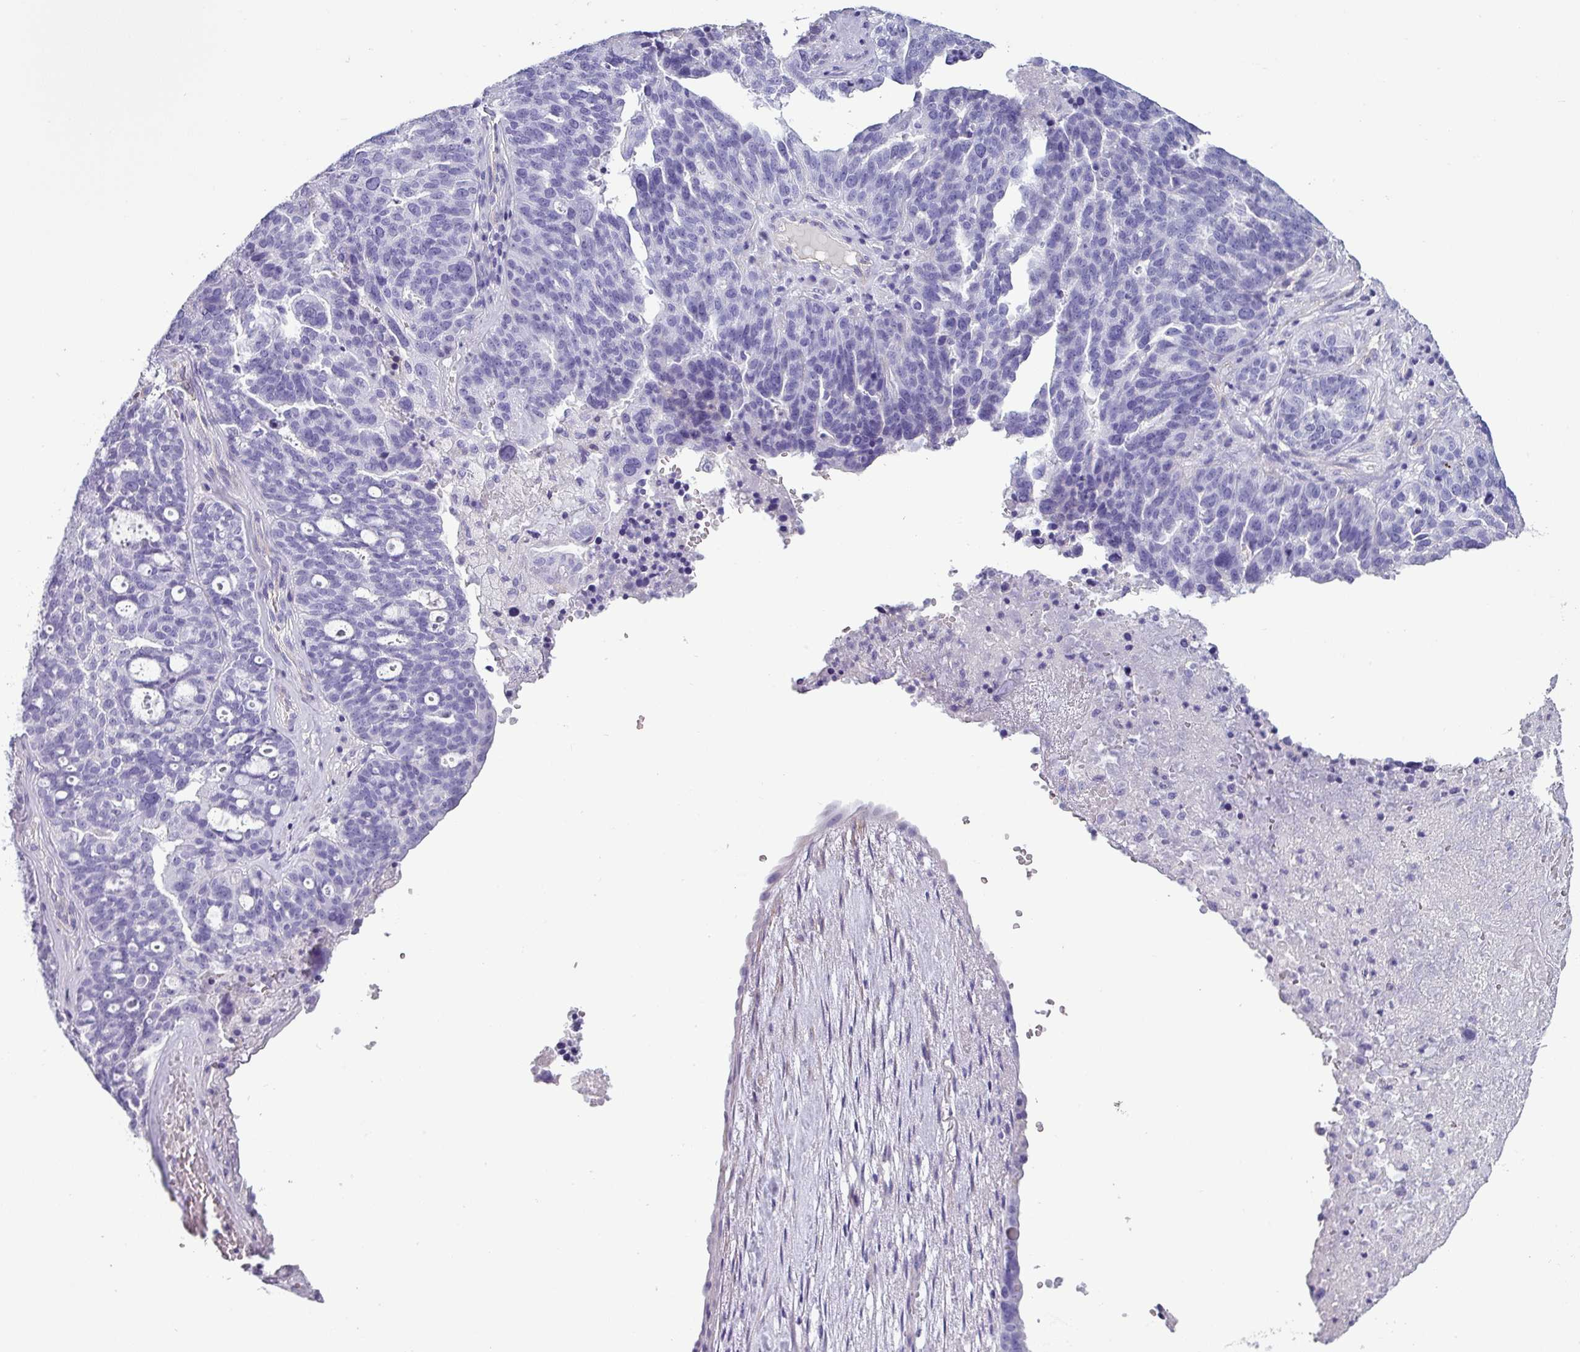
{"staining": {"intensity": "negative", "quantity": "none", "location": "none"}, "tissue": "ovarian cancer", "cell_type": "Tumor cells", "image_type": "cancer", "snomed": [{"axis": "morphology", "description": "Cystadenocarcinoma, serous, NOS"}, {"axis": "topography", "description": "Ovary"}], "caption": "This is an immunohistochemistry photomicrograph of human ovarian cancer. There is no positivity in tumor cells.", "gene": "VCX2", "patient": {"sex": "female", "age": 59}}